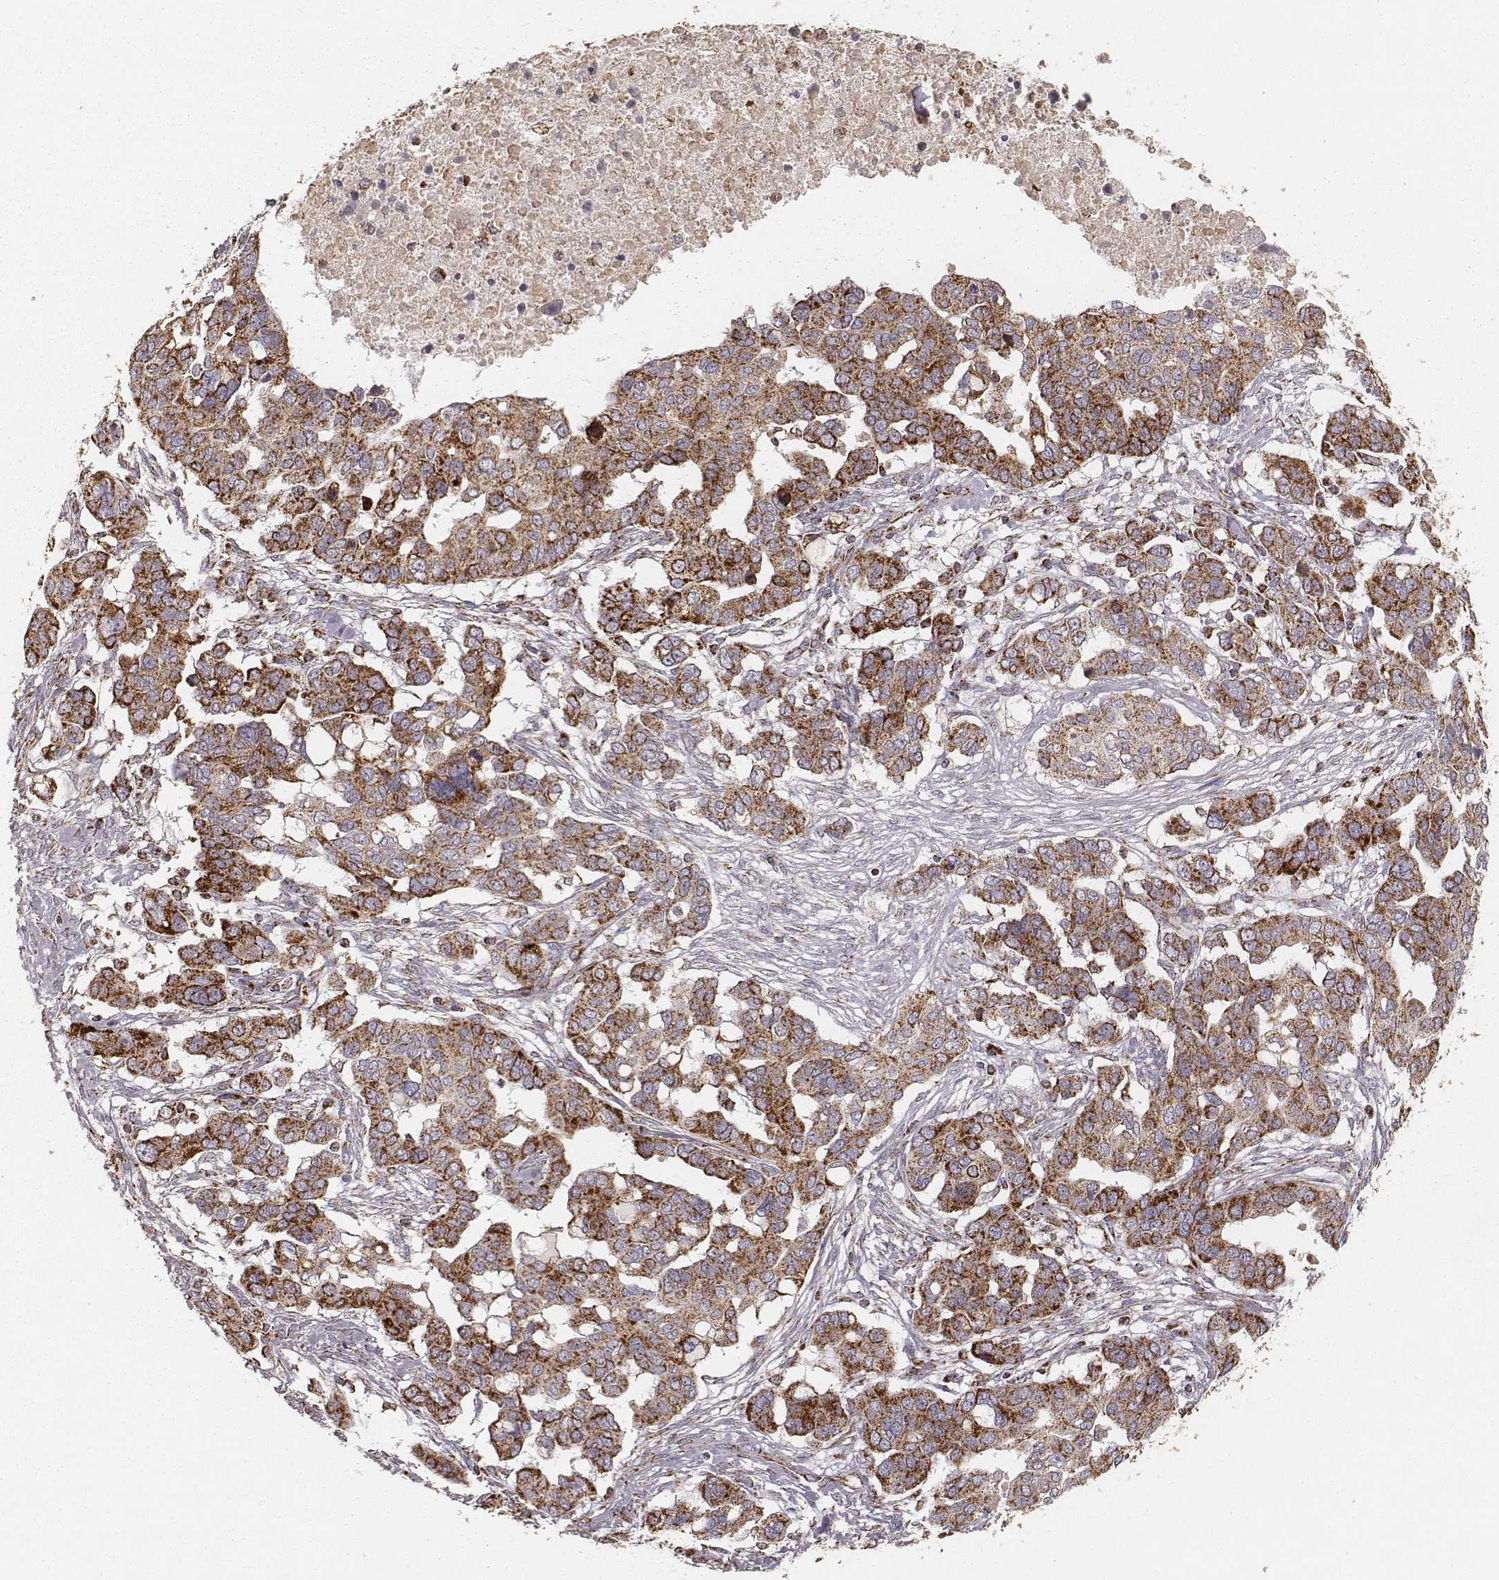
{"staining": {"intensity": "strong", "quantity": ">75%", "location": "cytoplasmic/membranous"}, "tissue": "ovarian cancer", "cell_type": "Tumor cells", "image_type": "cancer", "snomed": [{"axis": "morphology", "description": "Carcinoma, endometroid"}, {"axis": "topography", "description": "Ovary"}], "caption": "Tumor cells demonstrate strong cytoplasmic/membranous positivity in approximately >75% of cells in ovarian endometroid carcinoma.", "gene": "CS", "patient": {"sex": "female", "age": 78}}